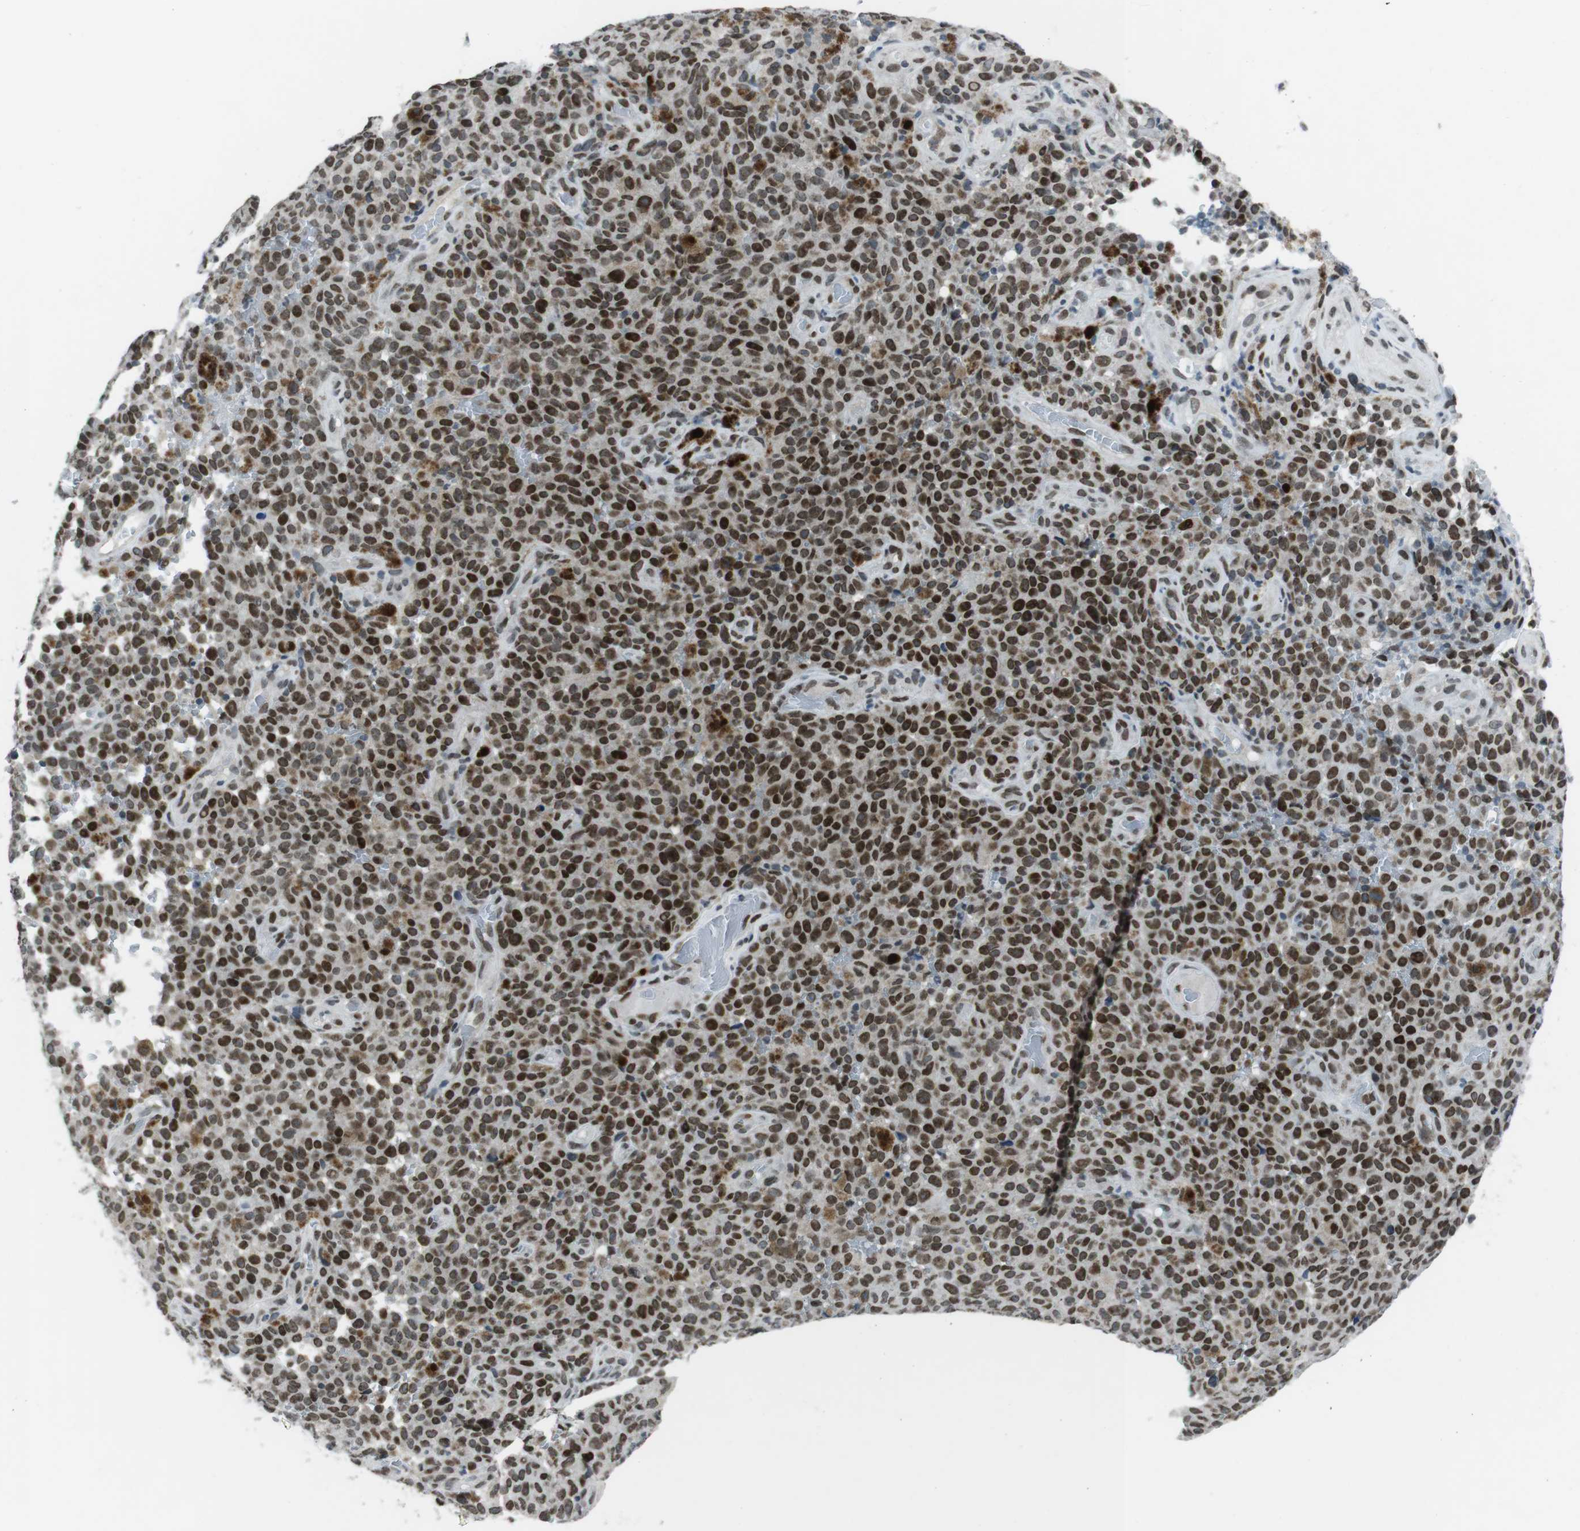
{"staining": {"intensity": "strong", "quantity": ">75%", "location": "nuclear"}, "tissue": "melanoma", "cell_type": "Tumor cells", "image_type": "cancer", "snomed": [{"axis": "morphology", "description": "Malignant melanoma, NOS"}, {"axis": "topography", "description": "Skin"}], "caption": "IHC (DAB (3,3'-diaminobenzidine)) staining of melanoma reveals strong nuclear protein positivity in about >75% of tumor cells.", "gene": "MAD1L1", "patient": {"sex": "female", "age": 82}}